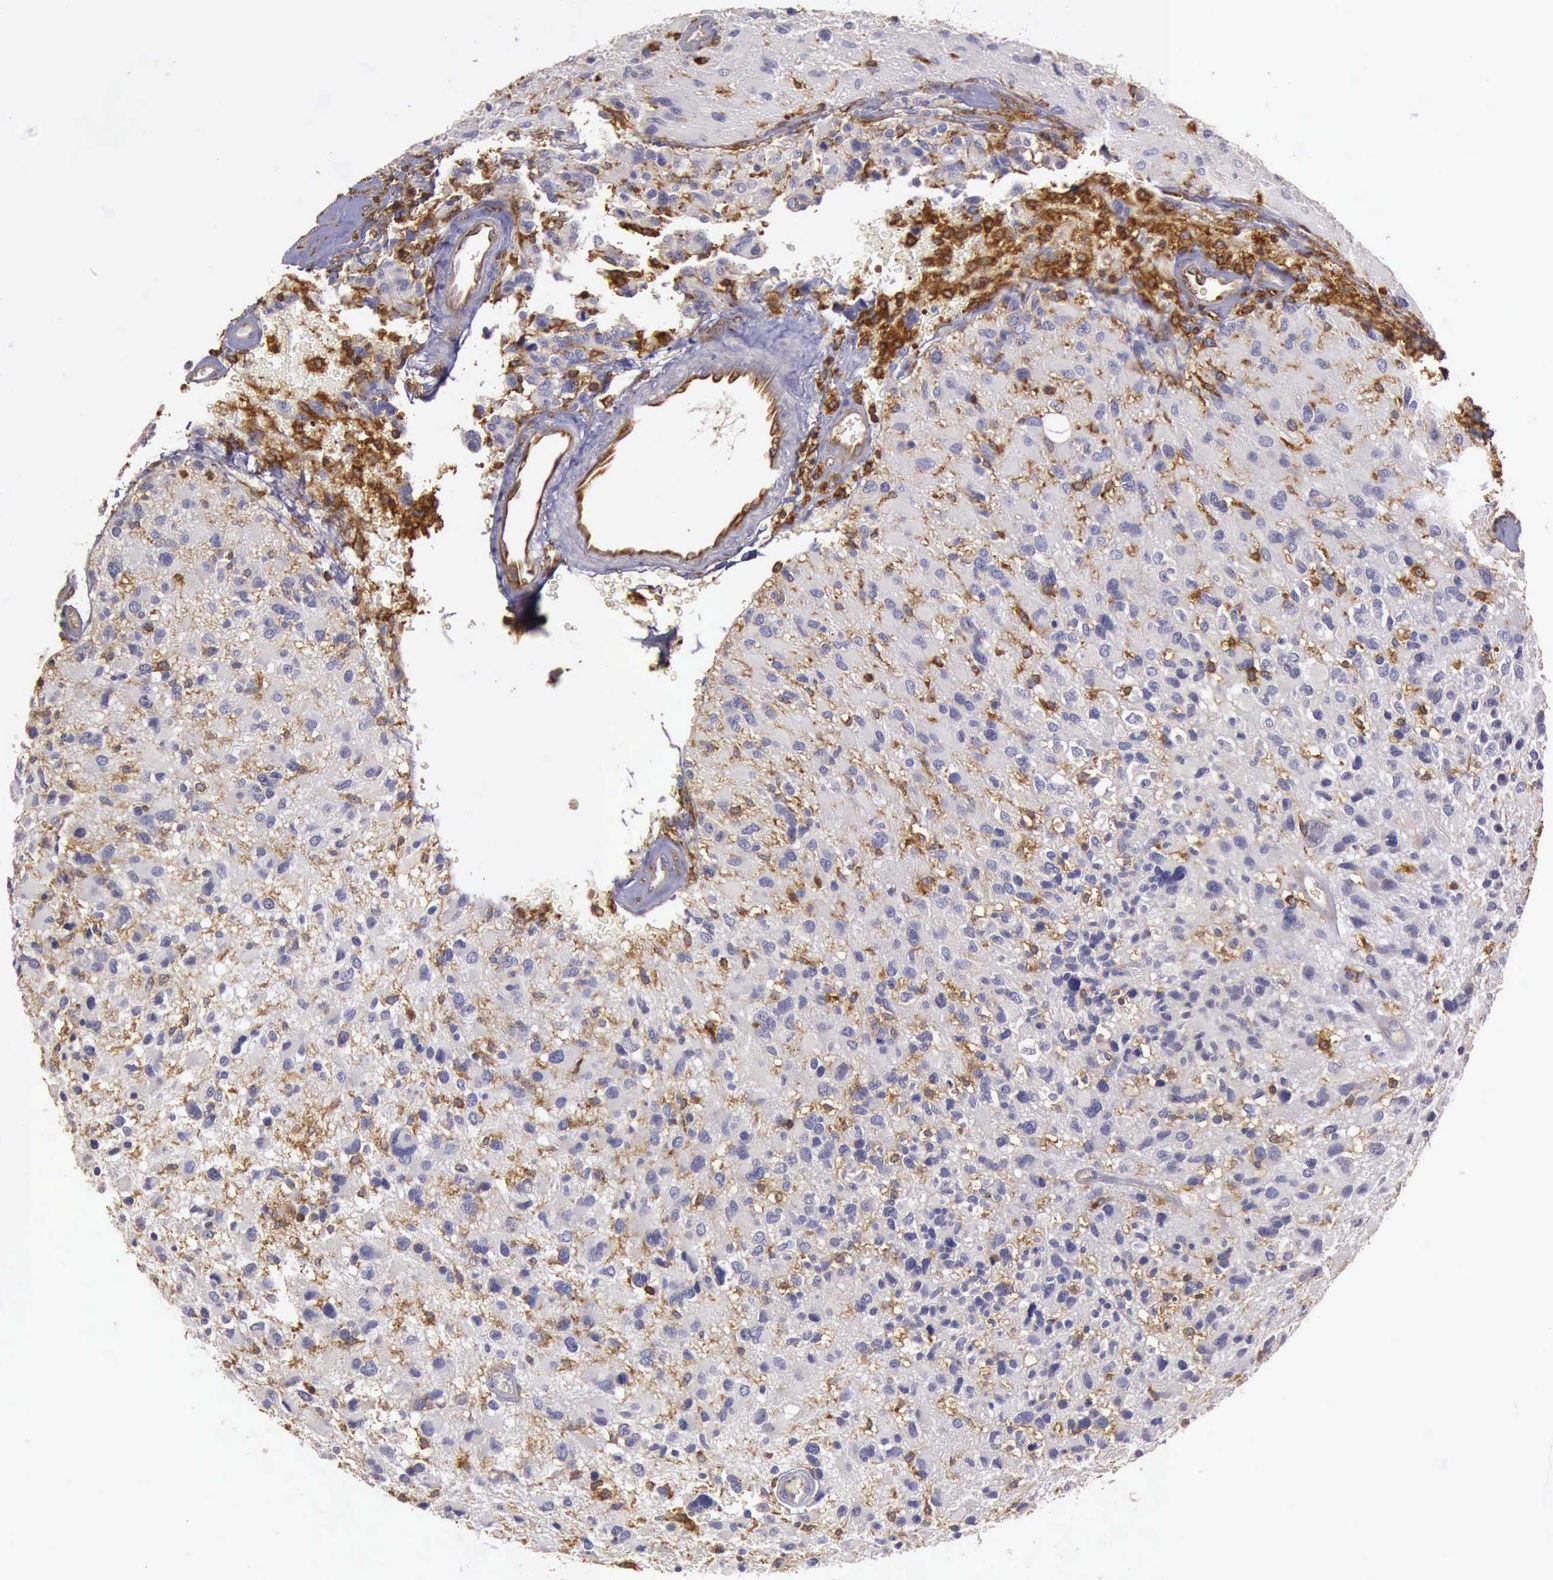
{"staining": {"intensity": "negative", "quantity": "none", "location": "none"}, "tissue": "glioma", "cell_type": "Tumor cells", "image_type": "cancer", "snomed": [{"axis": "morphology", "description": "Glioma, malignant, High grade"}, {"axis": "topography", "description": "Brain"}], "caption": "Immunohistochemistry (IHC) histopathology image of neoplastic tissue: glioma stained with DAB displays no significant protein positivity in tumor cells. (Brightfield microscopy of DAB (3,3'-diaminobenzidine) immunohistochemistry at high magnification).", "gene": "ARHGAP4", "patient": {"sex": "male", "age": 69}}